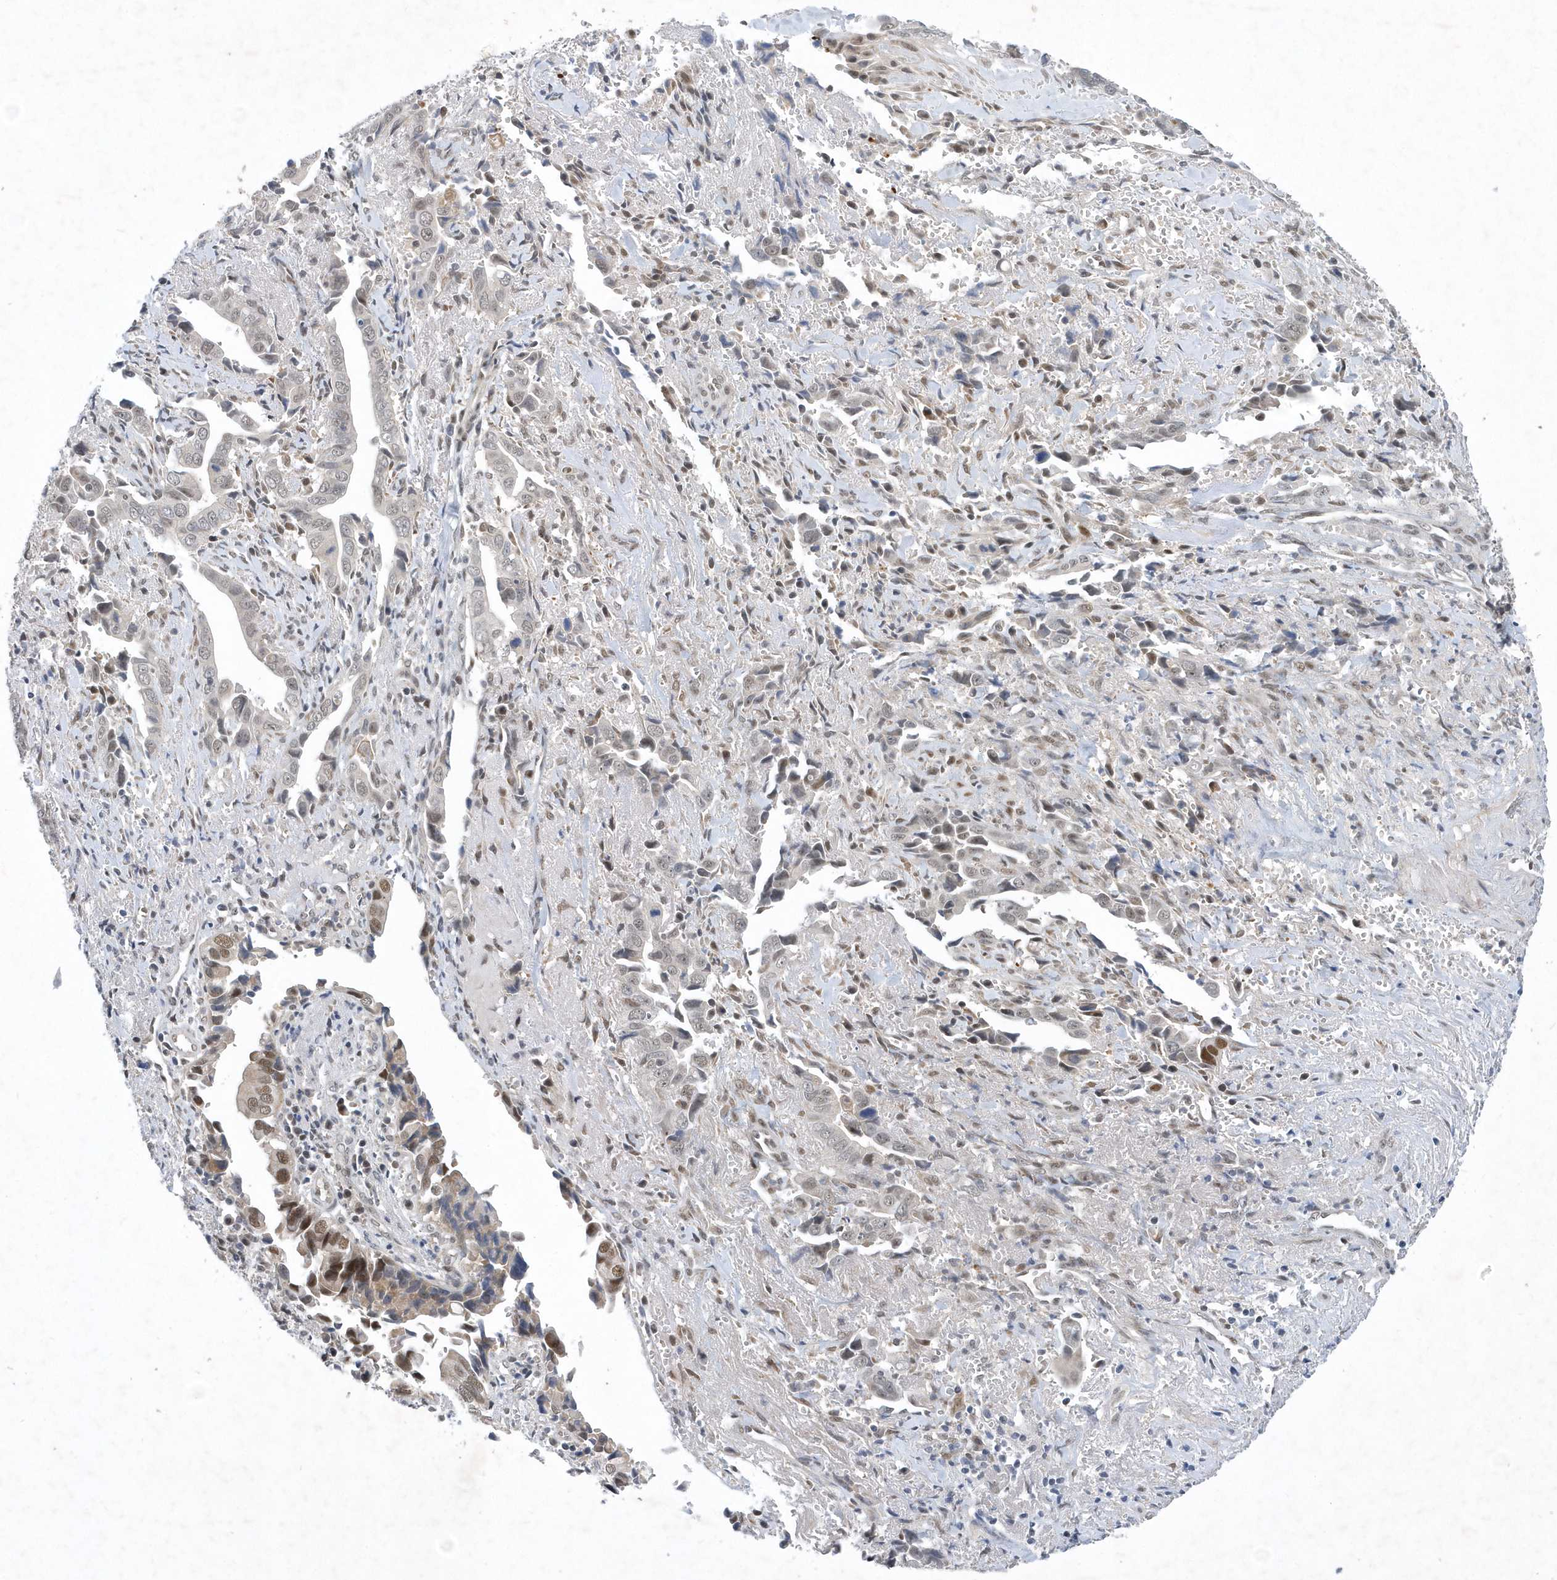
{"staining": {"intensity": "moderate", "quantity": "<25%", "location": "nuclear"}, "tissue": "liver cancer", "cell_type": "Tumor cells", "image_type": "cancer", "snomed": [{"axis": "morphology", "description": "Cholangiocarcinoma"}, {"axis": "topography", "description": "Liver"}], "caption": "Cholangiocarcinoma (liver) tissue exhibits moderate nuclear staining in approximately <25% of tumor cells, visualized by immunohistochemistry. (brown staining indicates protein expression, while blue staining denotes nuclei).", "gene": "FAM217A", "patient": {"sex": "female", "age": 79}}